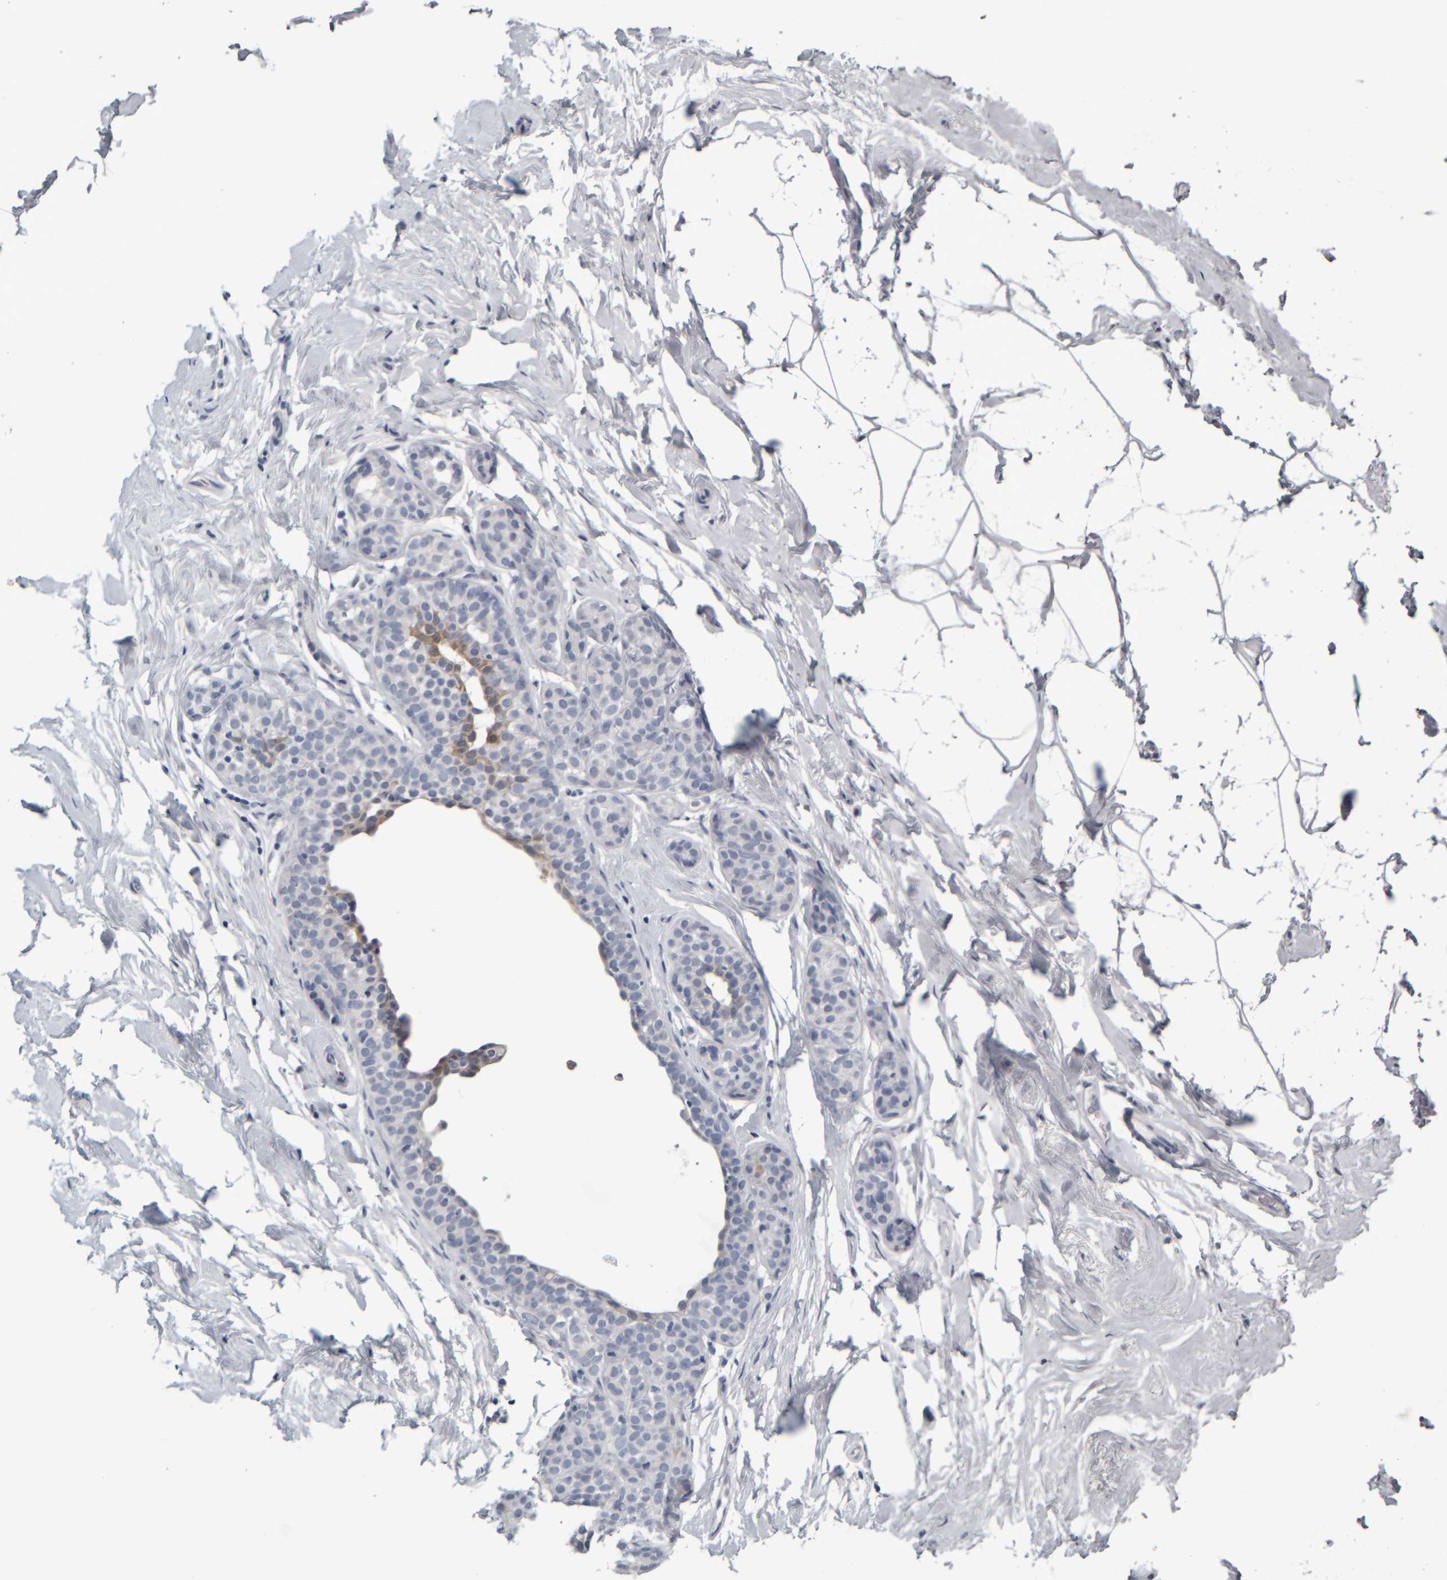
{"staining": {"intensity": "moderate", "quantity": "<25%", "location": "cytoplasmic/membranous"}, "tissue": "breast cancer", "cell_type": "Tumor cells", "image_type": "cancer", "snomed": [{"axis": "morphology", "description": "Duct carcinoma"}, {"axis": "topography", "description": "Breast"}], "caption": "This image reveals IHC staining of intraductal carcinoma (breast), with low moderate cytoplasmic/membranous positivity in about <25% of tumor cells.", "gene": "COL14A1", "patient": {"sex": "female", "age": 55}}